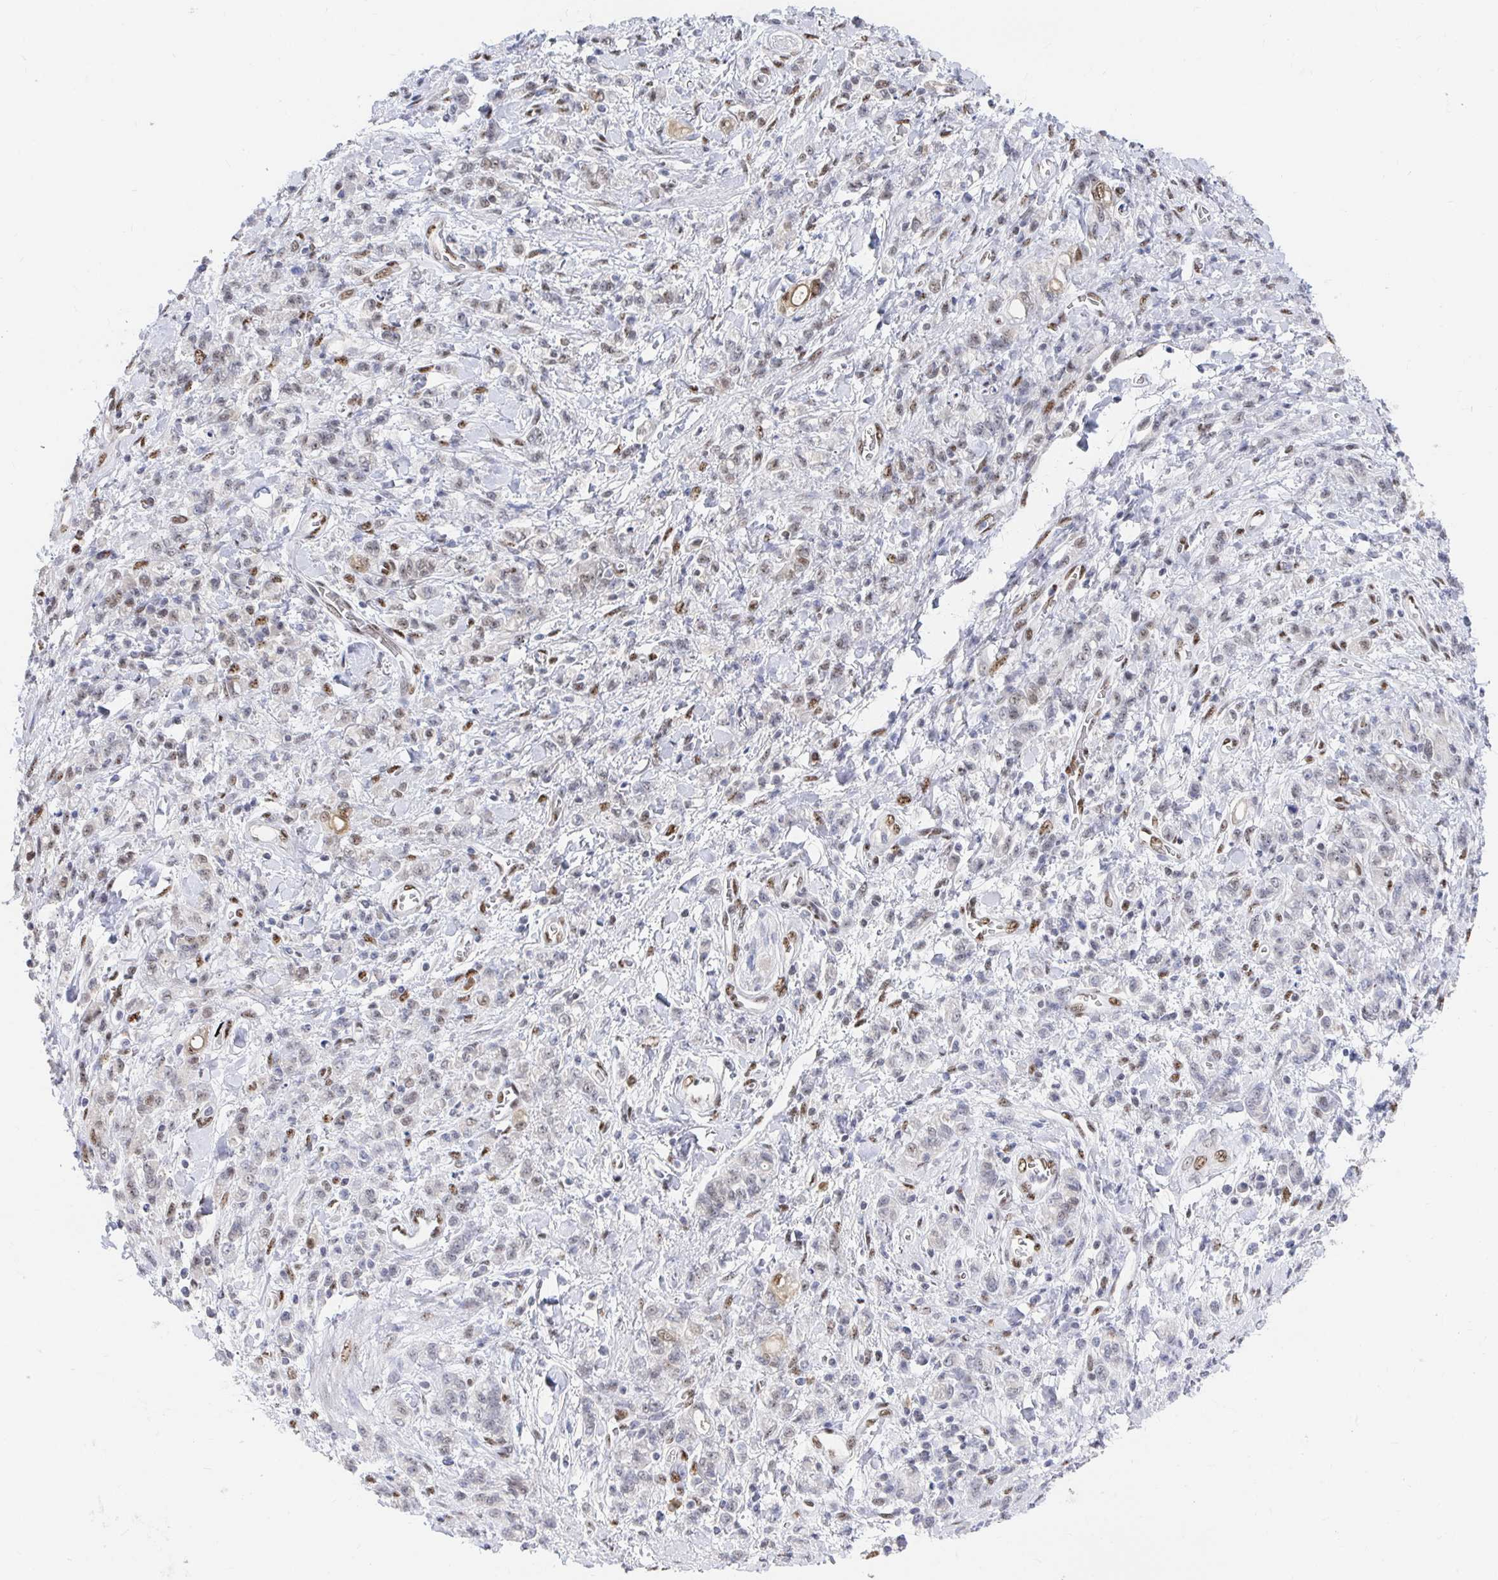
{"staining": {"intensity": "moderate", "quantity": "<25%", "location": "nuclear"}, "tissue": "stomach cancer", "cell_type": "Tumor cells", "image_type": "cancer", "snomed": [{"axis": "morphology", "description": "Adenocarcinoma, NOS"}, {"axis": "topography", "description": "Stomach"}], "caption": "An image of stomach cancer (adenocarcinoma) stained for a protein reveals moderate nuclear brown staining in tumor cells.", "gene": "CLIC3", "patient": {"sex": "male", "age": 77}}